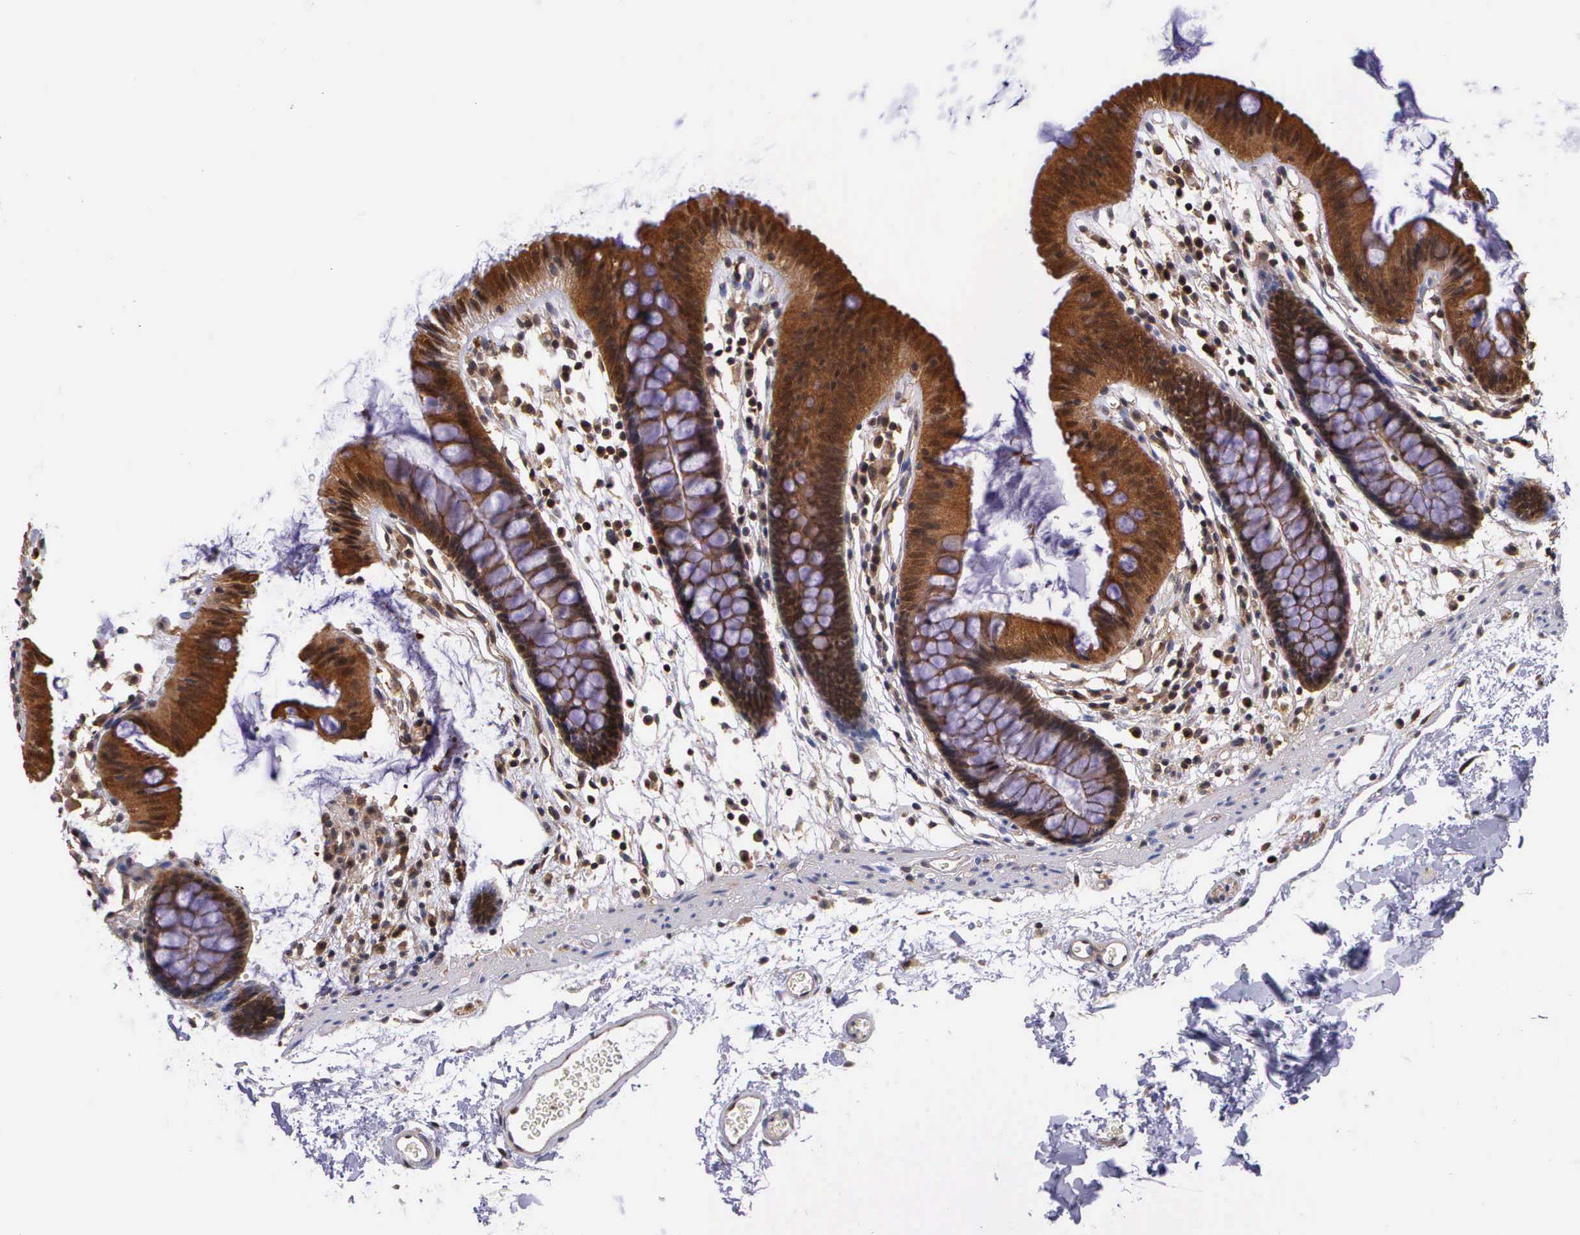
{"staining": {"intensity": "moderate", "quantity": ">75%", "location": "cytoplasmic/membranous"}, "tissue": "colon", "cell_type": "Endothelial cells", "image_type": "normal", "snomed": [{"axis": "morphology", "description": "Normal tissue, NOS"}, {"axis": "topography", "description": "Colon"}], "caption": "Immunohistochemical staining of normal human colon shows medium levels of moderate cytoplasmic/membranous positivity in about >75% of endothelial cells.", "gene": "IGBP1P2", "patient": {"sex": "male", "age": 54}}